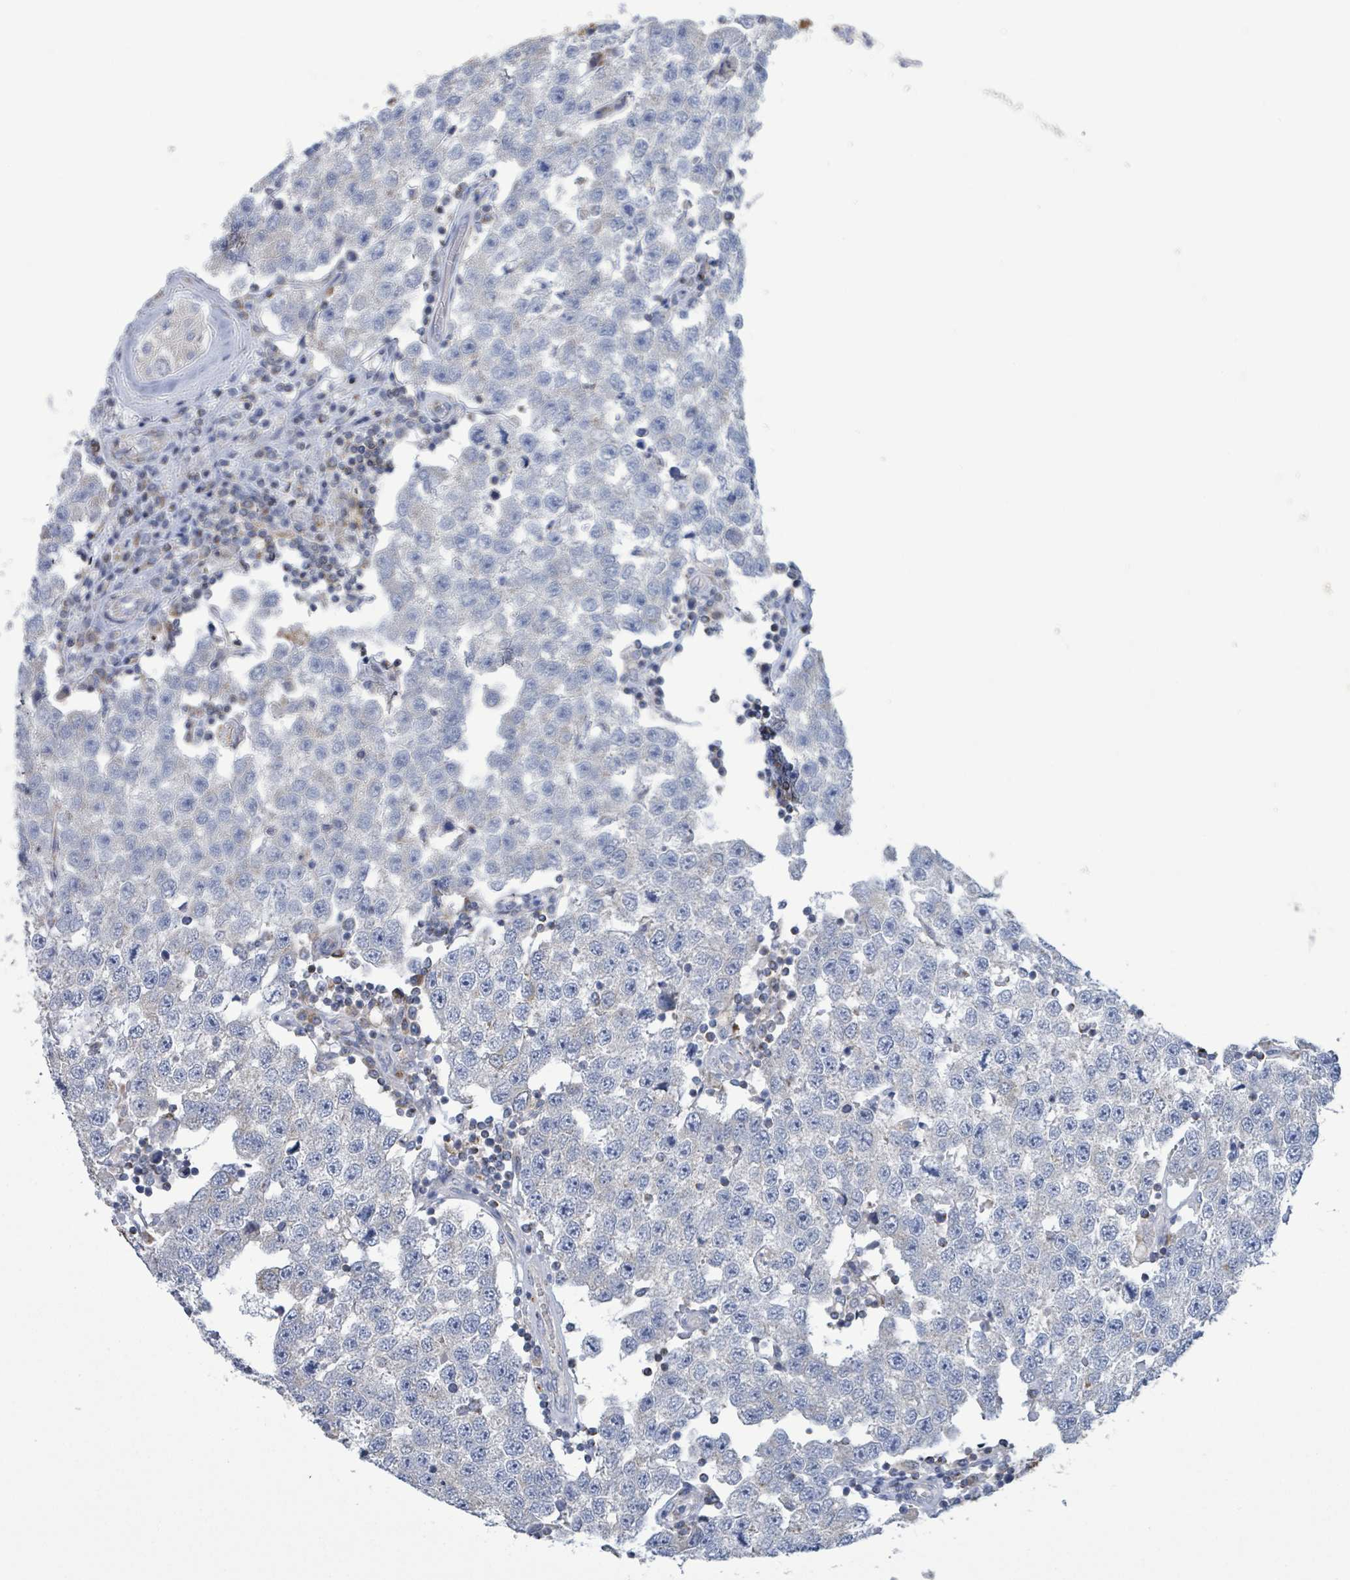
{"staining": {"intensity": "negative", "quantity": "none", "location": "none"}, "tissue": "testis cancer", "cell_type": "Tumor cells", "image_type": "cancer", "snomed": [{"axis": "morphology", "description": "Seminoma, NOS"}, {"axis": "topography", "description": "Testis"}], "caption": "Human testis cancer (seminoma) stained for a protein using immunohistochemistry (IHC) reveals no positivity in tumor cells.", "gene": "SUCLG2", "patient": {"sex": "male", "age": 34}}